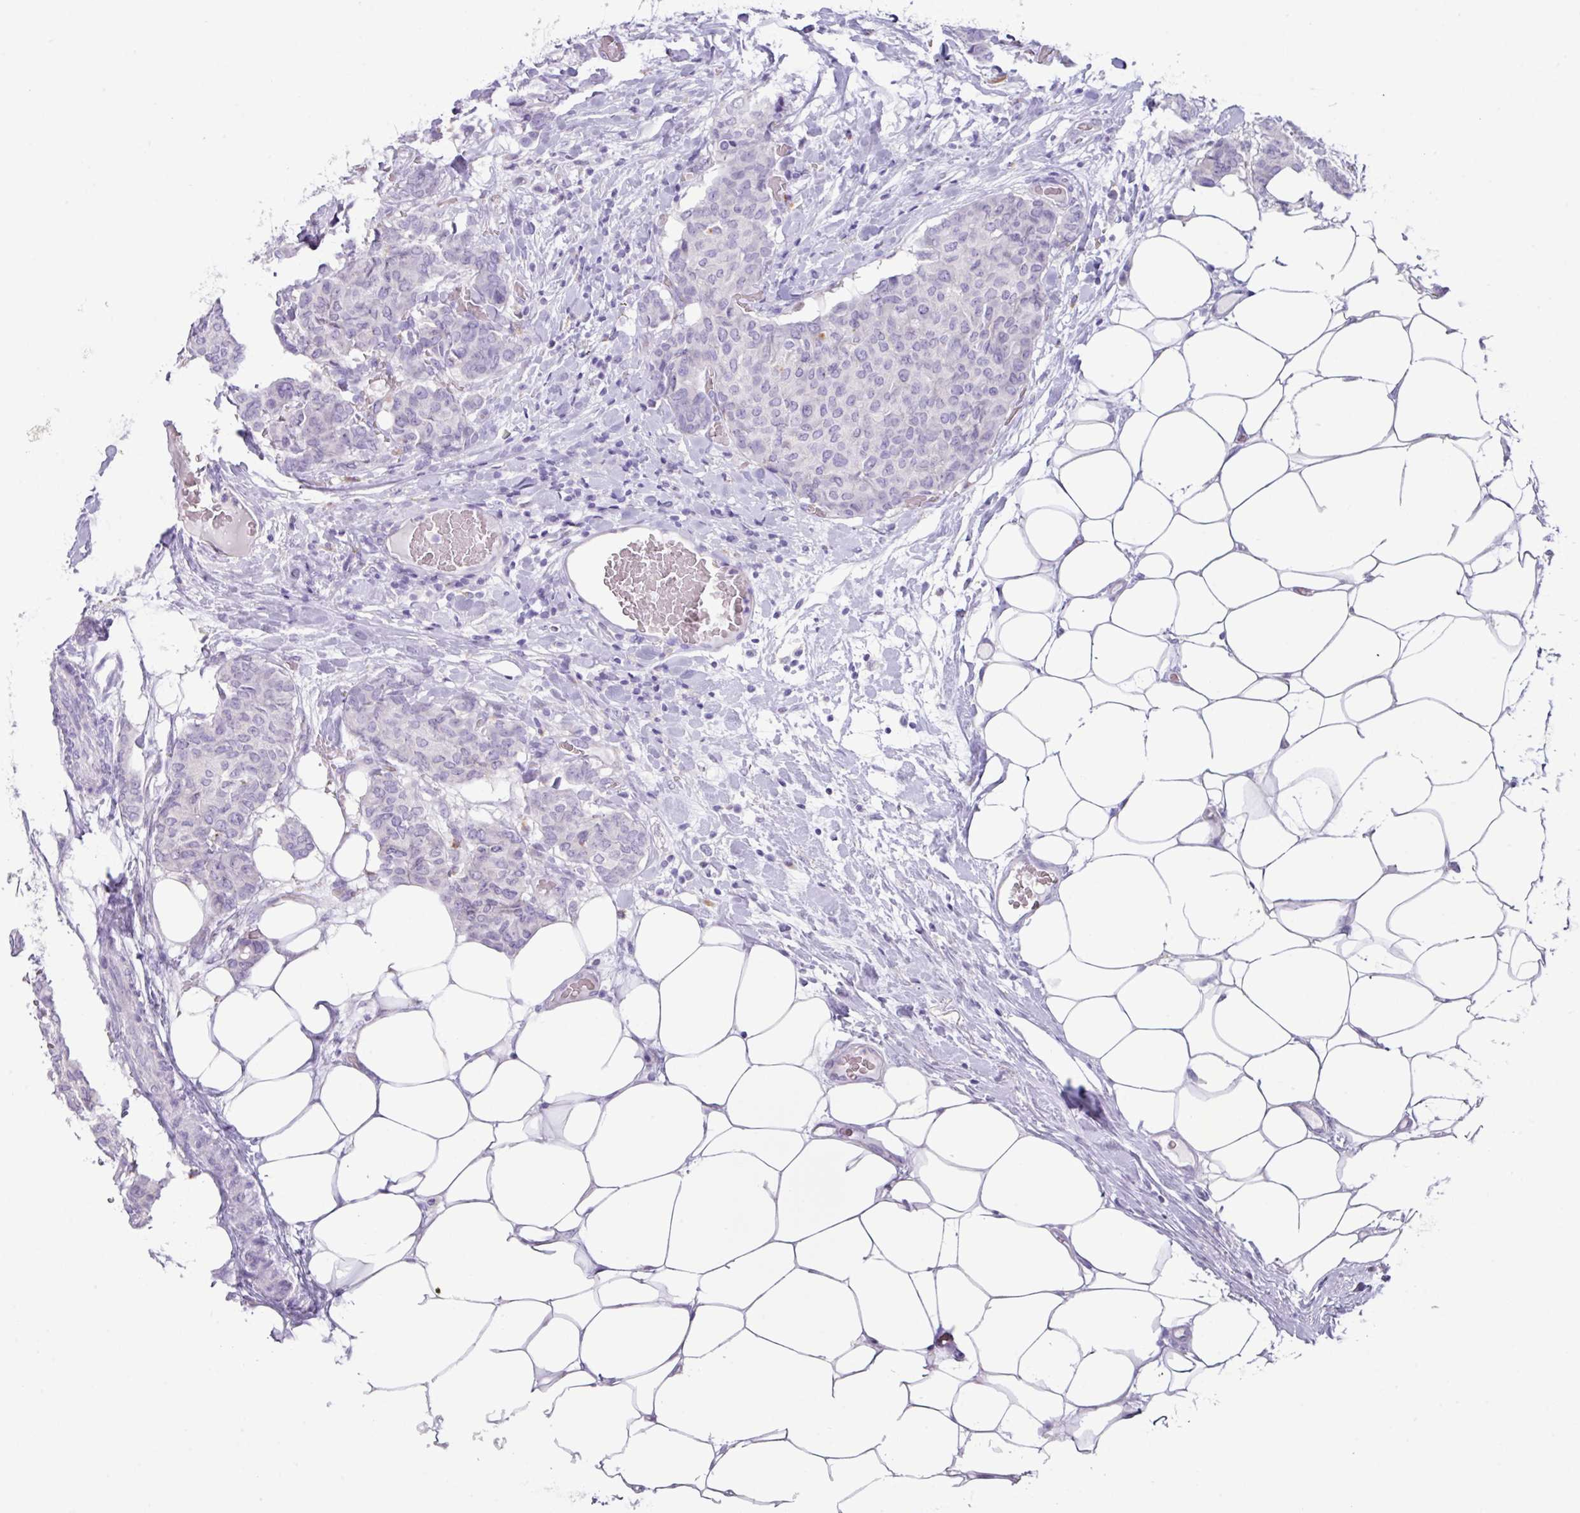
{"staining": {"intensity": "negative", "quantity": "none", "location": "none"}, "tissue": "breast cancer", "cell_type": "Tumor cells", "image_type": "cancer", "snomed": [{"axis": "morphology", "description": "Duct carcinoma"}, {"axis": "topography", "description": "Breast"}], "caption": "Tumor cells are negative for brown protein staining in infiltrating ductal carcinoma (breast).", "gene": "NCCRP1", "patient": {"sex": "female", "age": 75}}